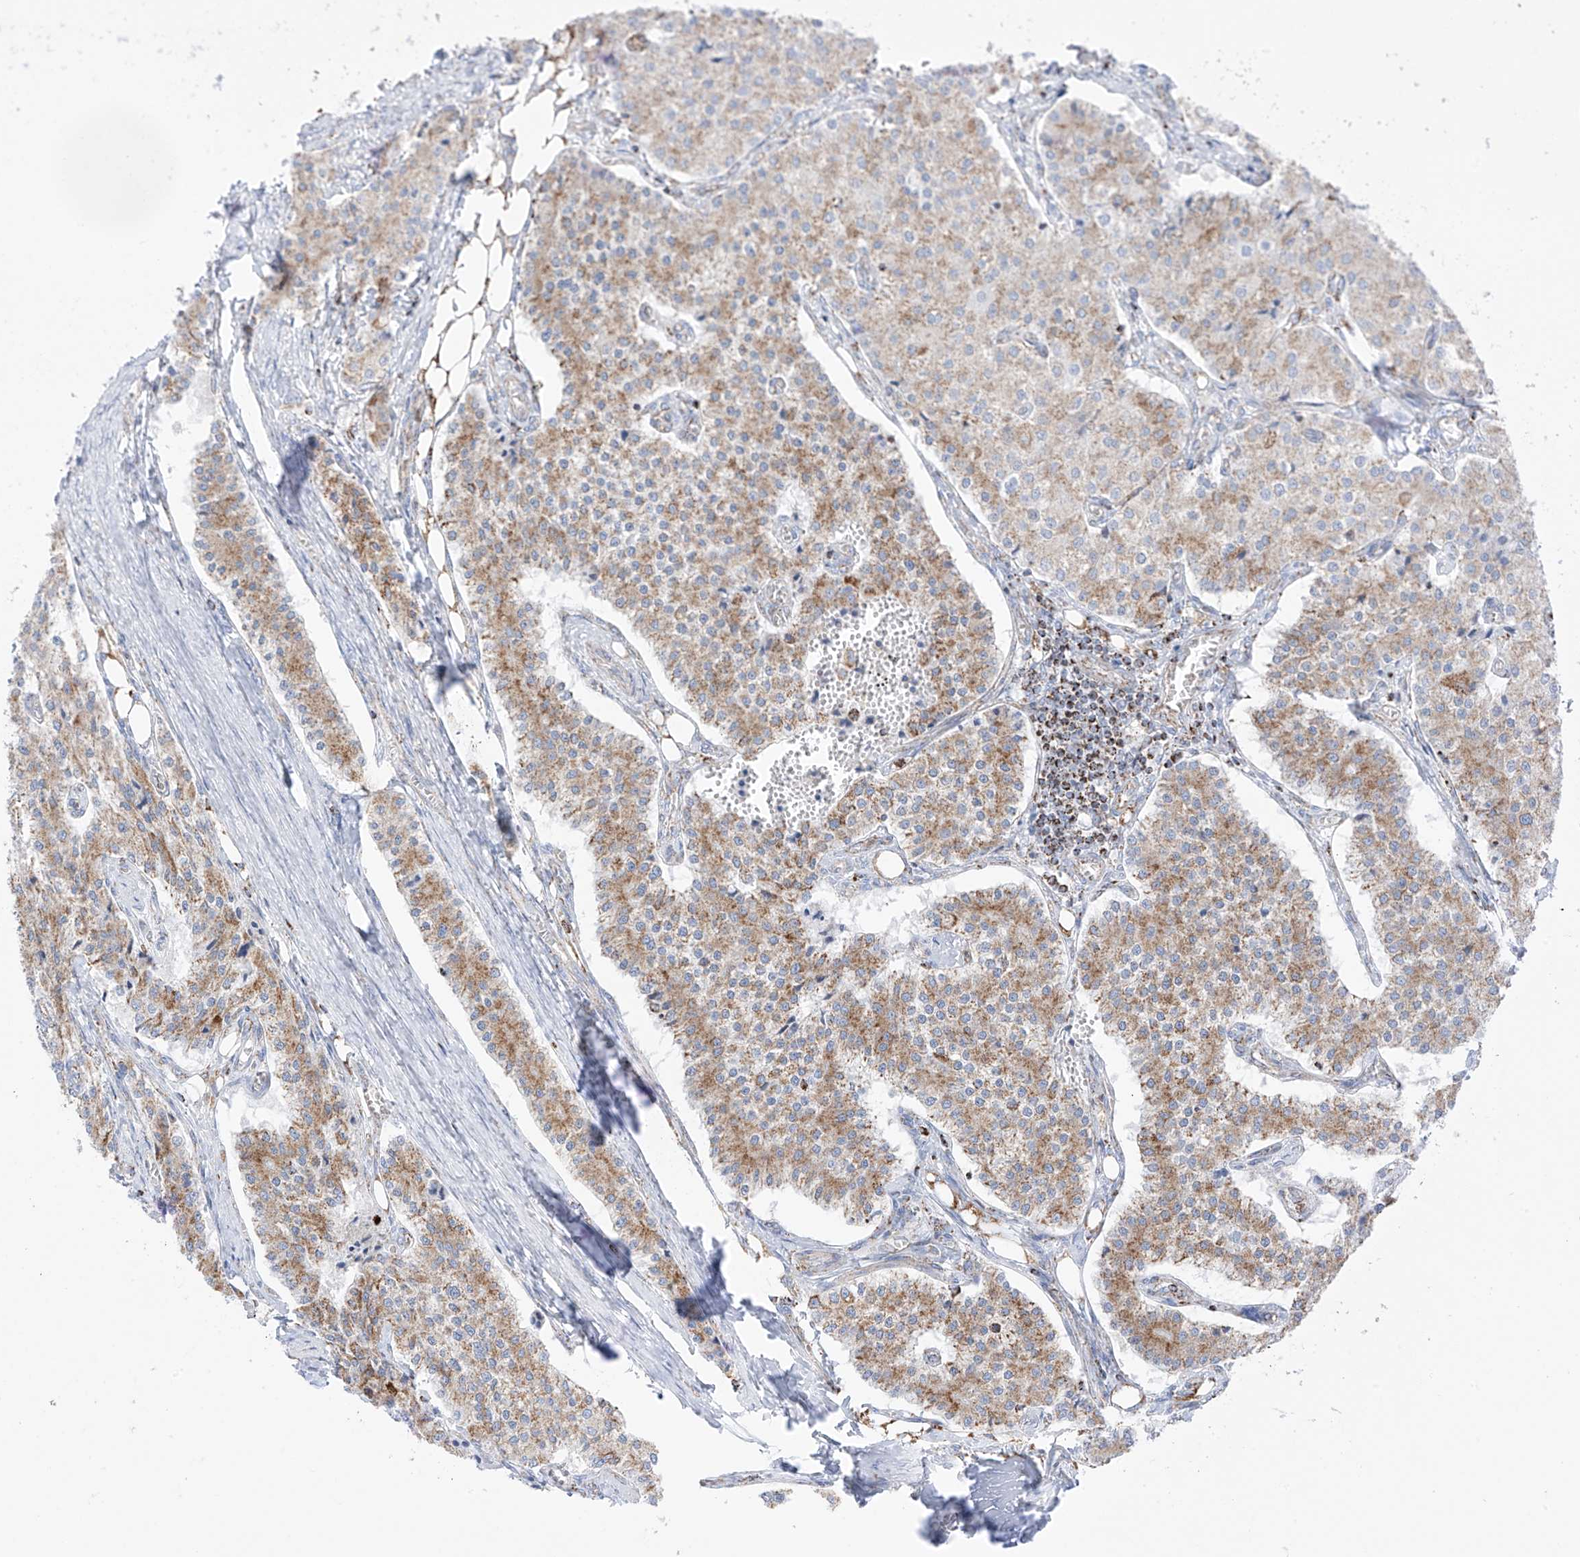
{"staining": {"intensity": "moderate", "quantity": "25%-75%", "location": "cytoplasmic/membranous"}, "tissue": "carcinoid", "cell_type": "Tumor cells", "image_type": "cancer", "snomed": [{"axis": "morphology", "description": "Carcinoid, malignant, NOS"}, {"axis": "topography", "description": "Colon"}], "caption": "This is an image of IHC staining of carcinoid (malignant), which shows moderate expression in the cytoplasmic/membranous of tumor cells.", "gene": "XKR3", "patient": {"sex": "female", "age": 52}}